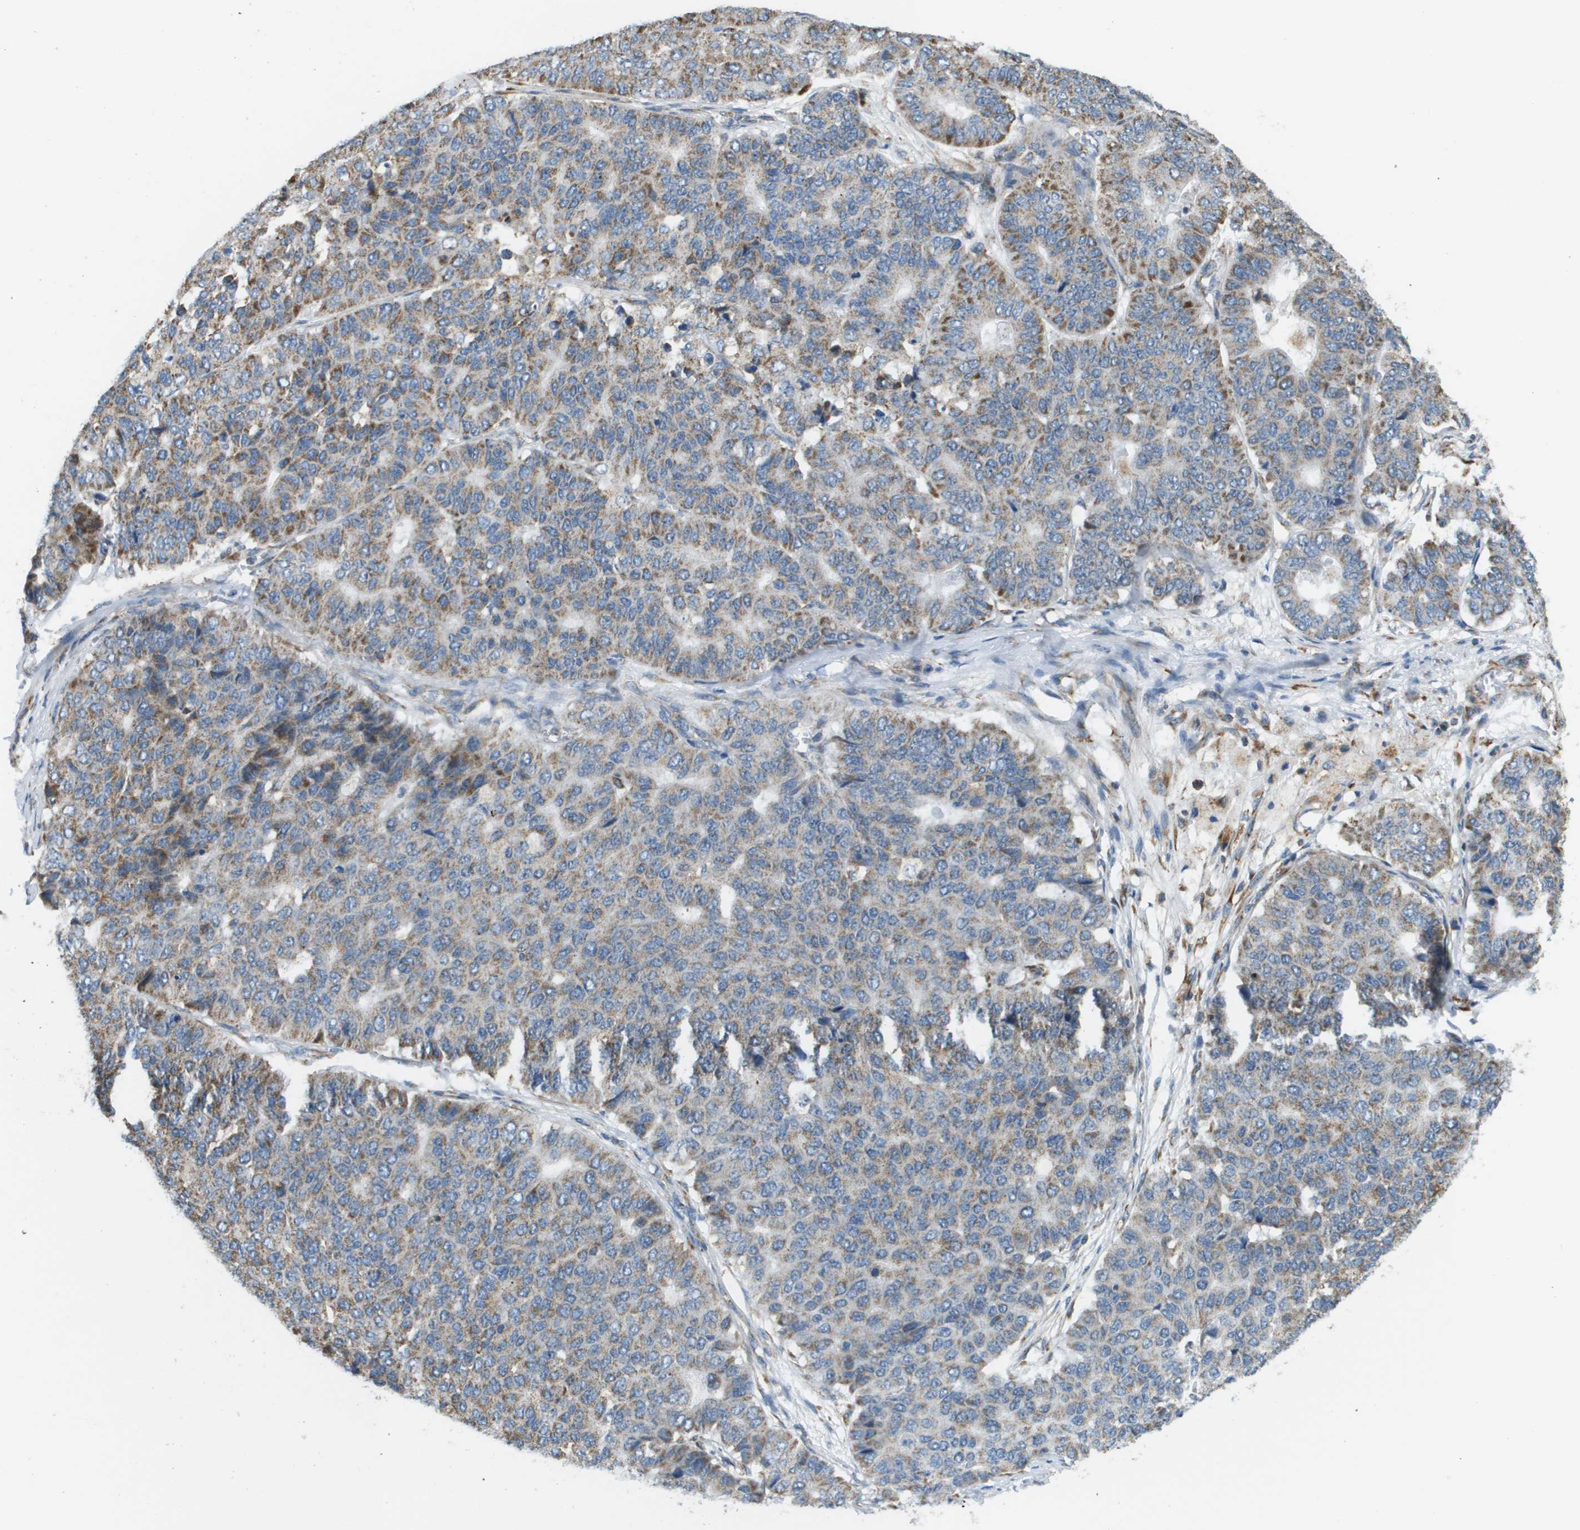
{"staining": {"intensity": "moderate", "quantity": "25%-75%", "location": "cytoplasmic/membranous"}, "tissue": "pancreatic cancer", "cell_type": "Tumor cells", "image_type": "cancer", "snomed": [{"axis": "morphology", "description": "Adenocarcinoma, NOS"}, {"axis": "topography", "description": "Pancreas"}], "caption": "Protein analysis of pancreatic cancer (adenocarcinoma) tissue demonstrates moderate cytoplasmic/membranous staining in approximately 25%-75% of tumor cells.", "gene": "NRK", "patient": {"sex": "male", "age": 50}}